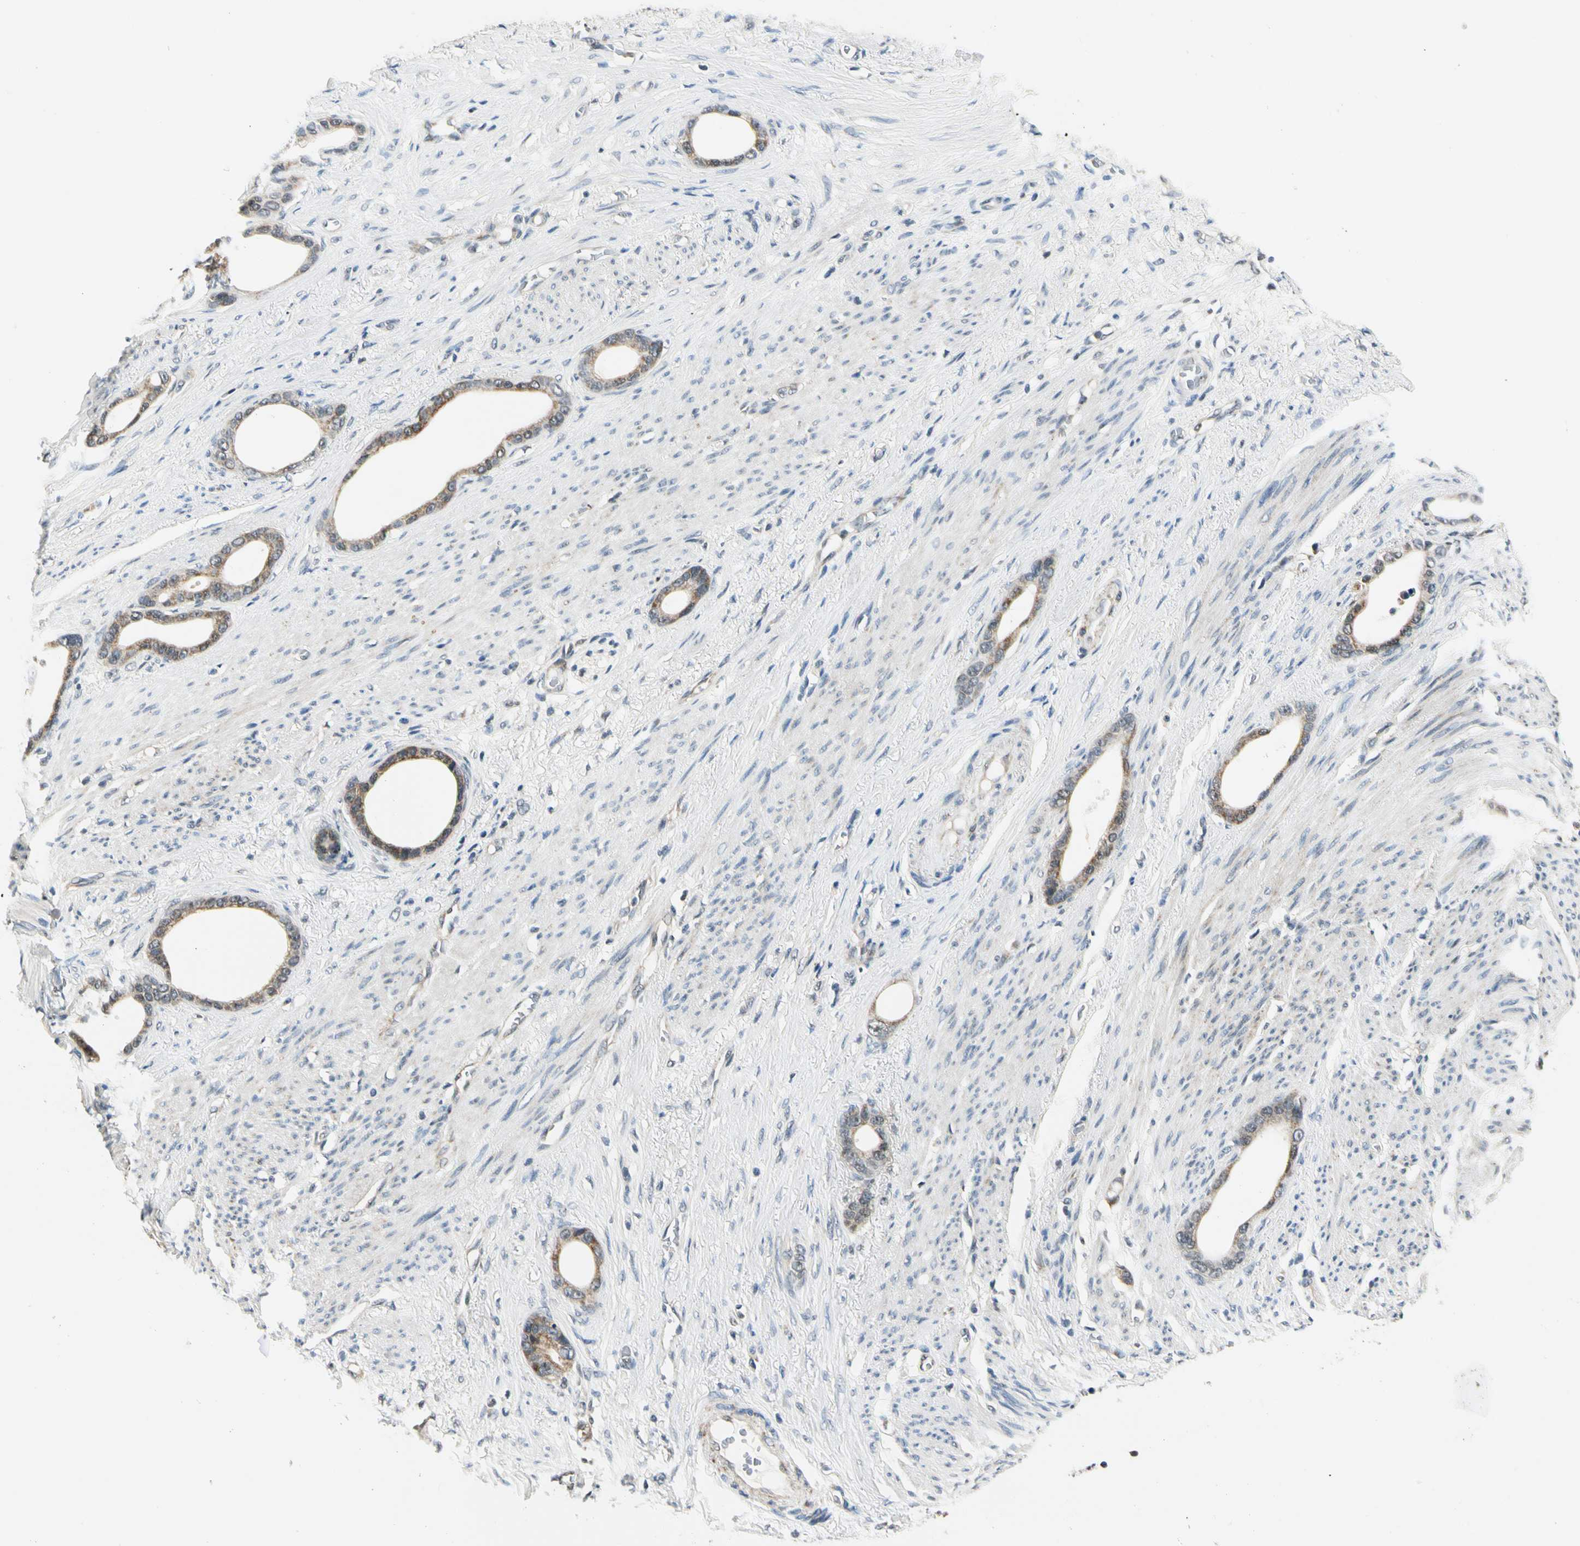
{"staining": {"intensity": "moderate", "quantity": ">75%", "location": "cytoplasmic/membranous"}, "tissue": "stomach cancer", "cell_type": "Tumor cells", "image_type": "cancer", "snomed": [{"axis": "morphology", "description": "Adenocarcinoma, NOS"}, {"axis": "topography", "description": "Stomach"}], "caption": "Immunohistochemical staining of stomach cancer (adenocarcinoma) reveals medium levels of moderate cytoplasmic/membranous positivity in approximately >75% of tumor cells.", "gene": "PDK2", "patient": {"sex": "female", "age": 75}}